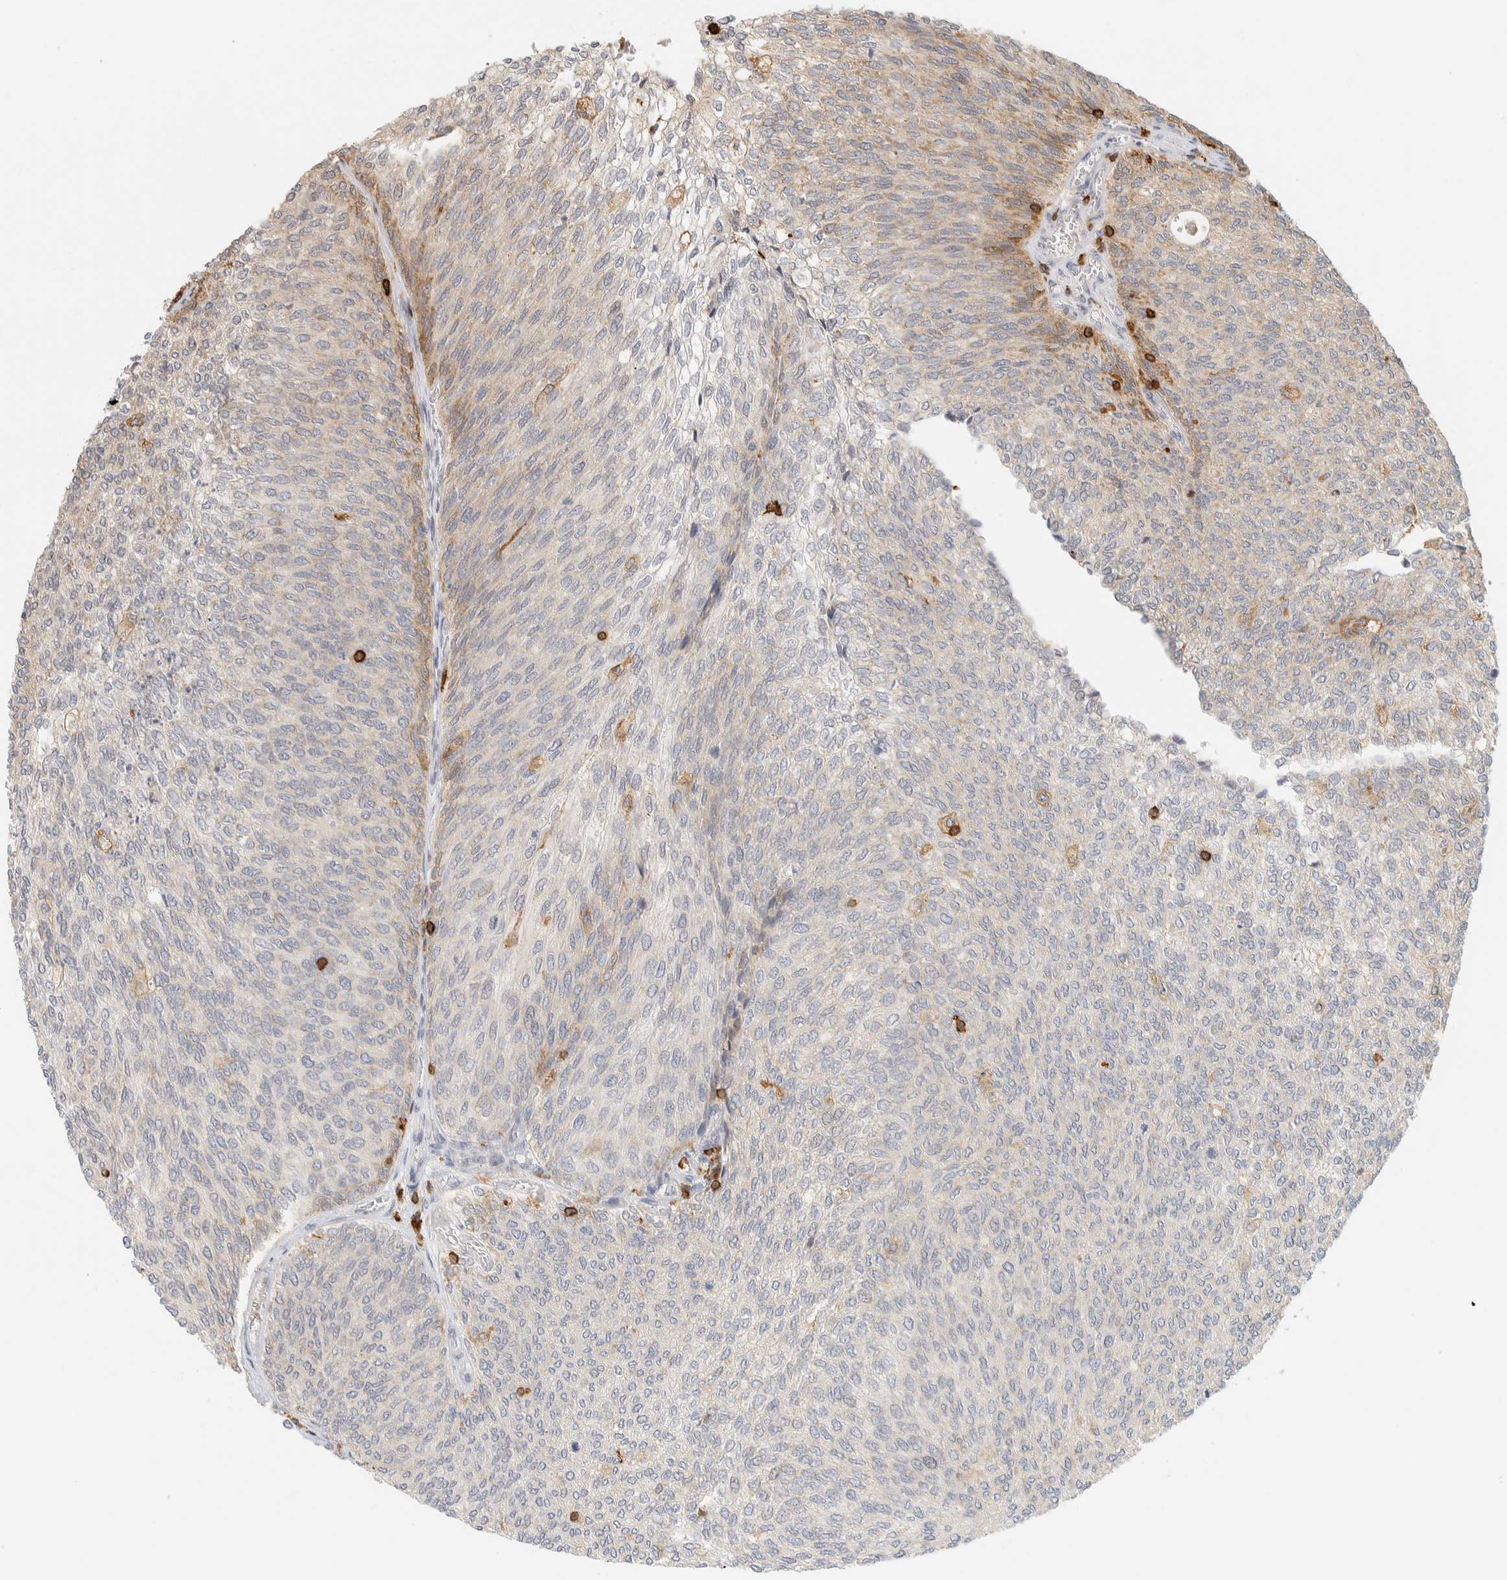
{"staining": {"intensity": "moderate", "quantity": "<25%", "location": "cytoplasmic/membranous"}, "tissue": "urothelial cancer", "cell_type": "Tumor cells", "image_type": "cancer", "snomed": [{"axis": "morphology", "description": "Urothelial carcinoma, Low grade"}, {"axis": "topography", "description": "Urinary bladder"}], "caption": "High-power microscopy captured an immunohistochemistry photomicrograph of urothelial cancer, revealing moderate cytoplasmic/membranous staining in about <25% of tumor cells. (Brightfield microscopy of DAB IHC at high magnification).", "gene": "RUNDC1", "patient": {"sex": "female", "age": 79}}